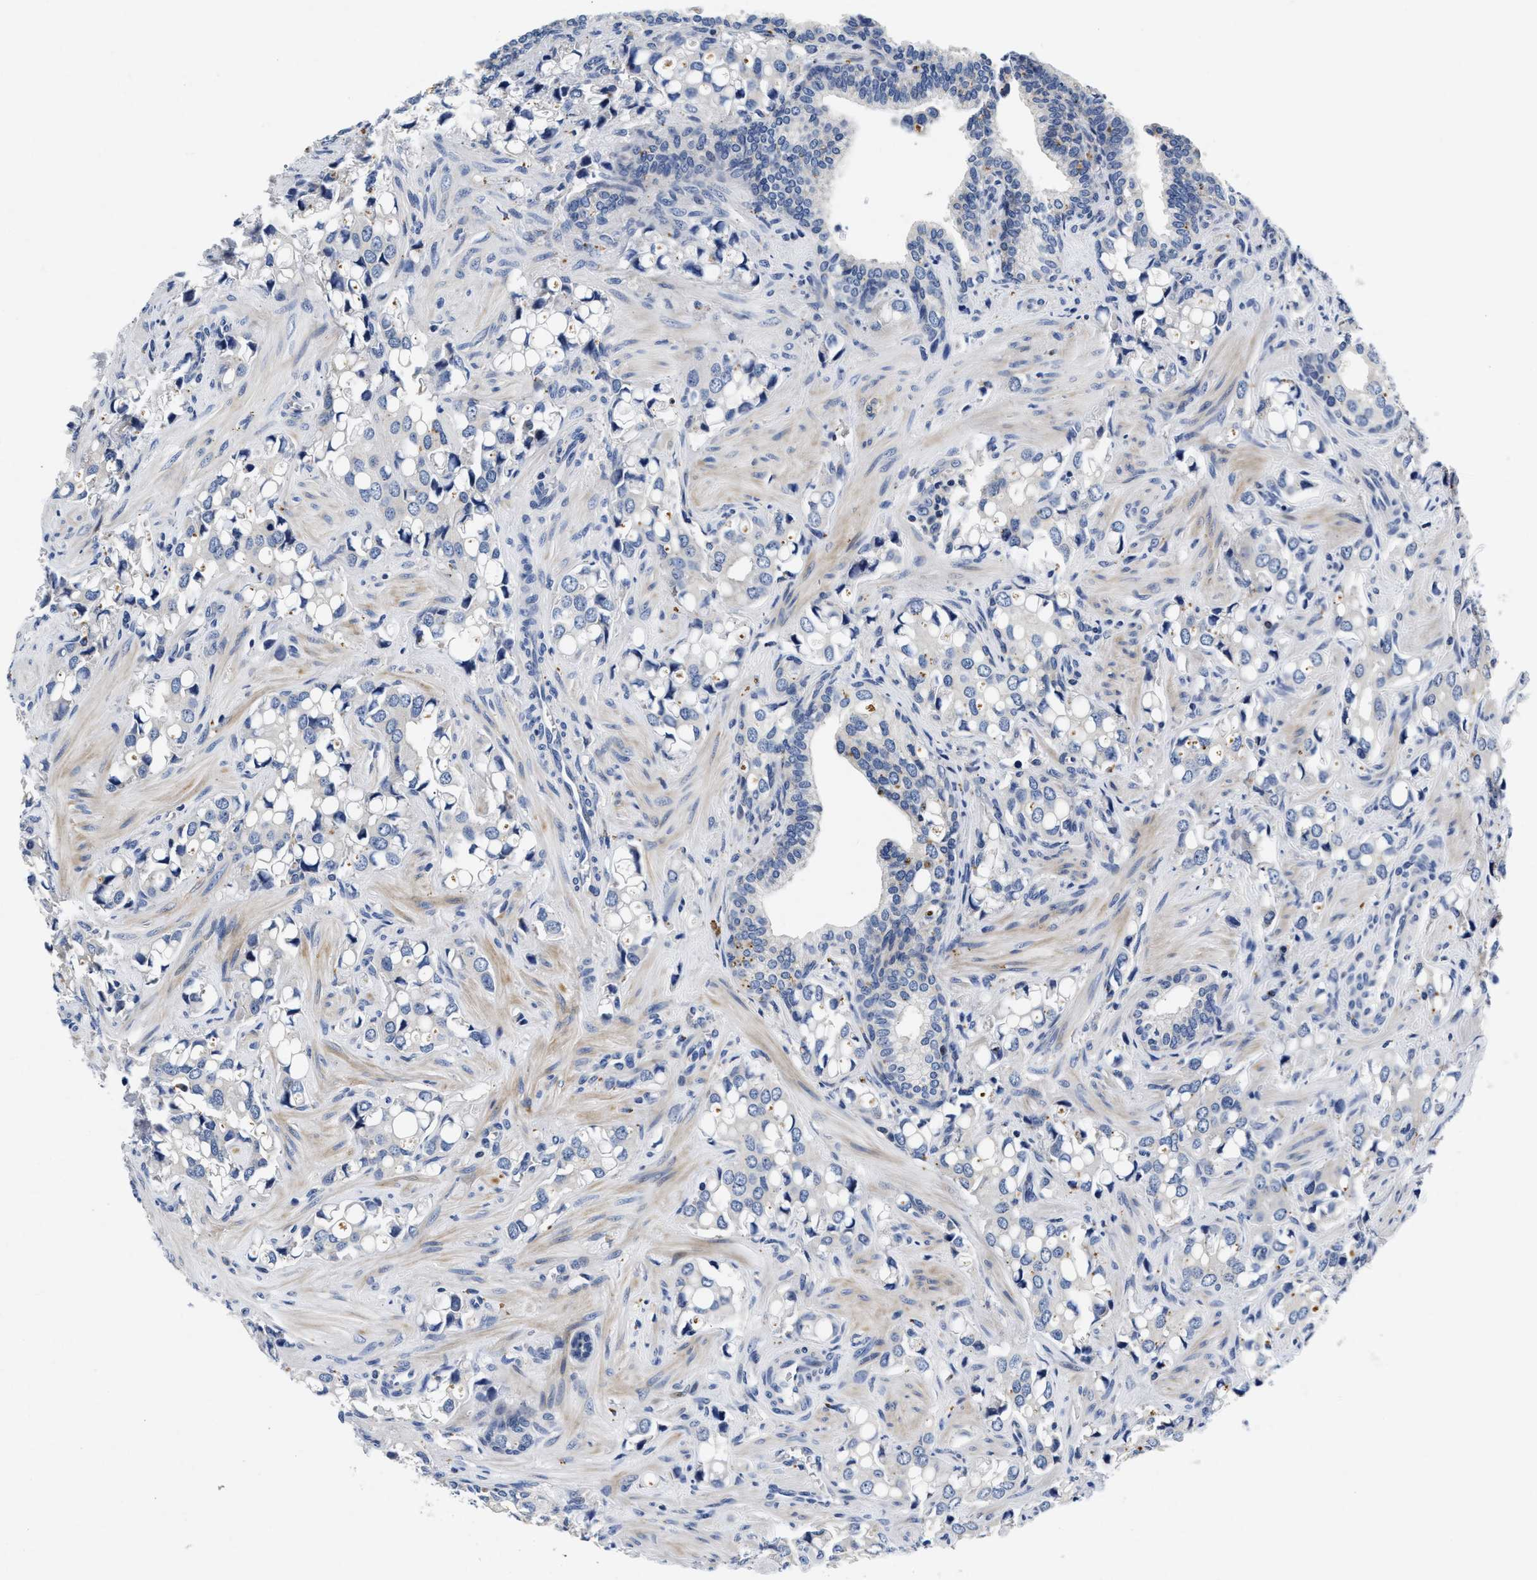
{"staining": {"intensity": "negative", "quantity": "none", "location": "none"}, "tissue": "prostate cancer", "cell_type": "Tumor cells", "image_type": "cancer", "snomed": [{"axis": "morphology", "description": "Adenocarcinoma, High grade"}, {"axis": "topography", "description": "Prostate"}], "caption": "The immunohistochemistry photomicrograph has no significant positivity in tumor cells of adenocarcinoma (high-grade) (prostate) tissue. Brightfield microscopy of immunohistochemistry (IHC) stained with DAB (brown) and hematoxylin (blue), captured at high magnification.", "gene": "LAD1", "patient": {"sex": "male", "age": 52}}